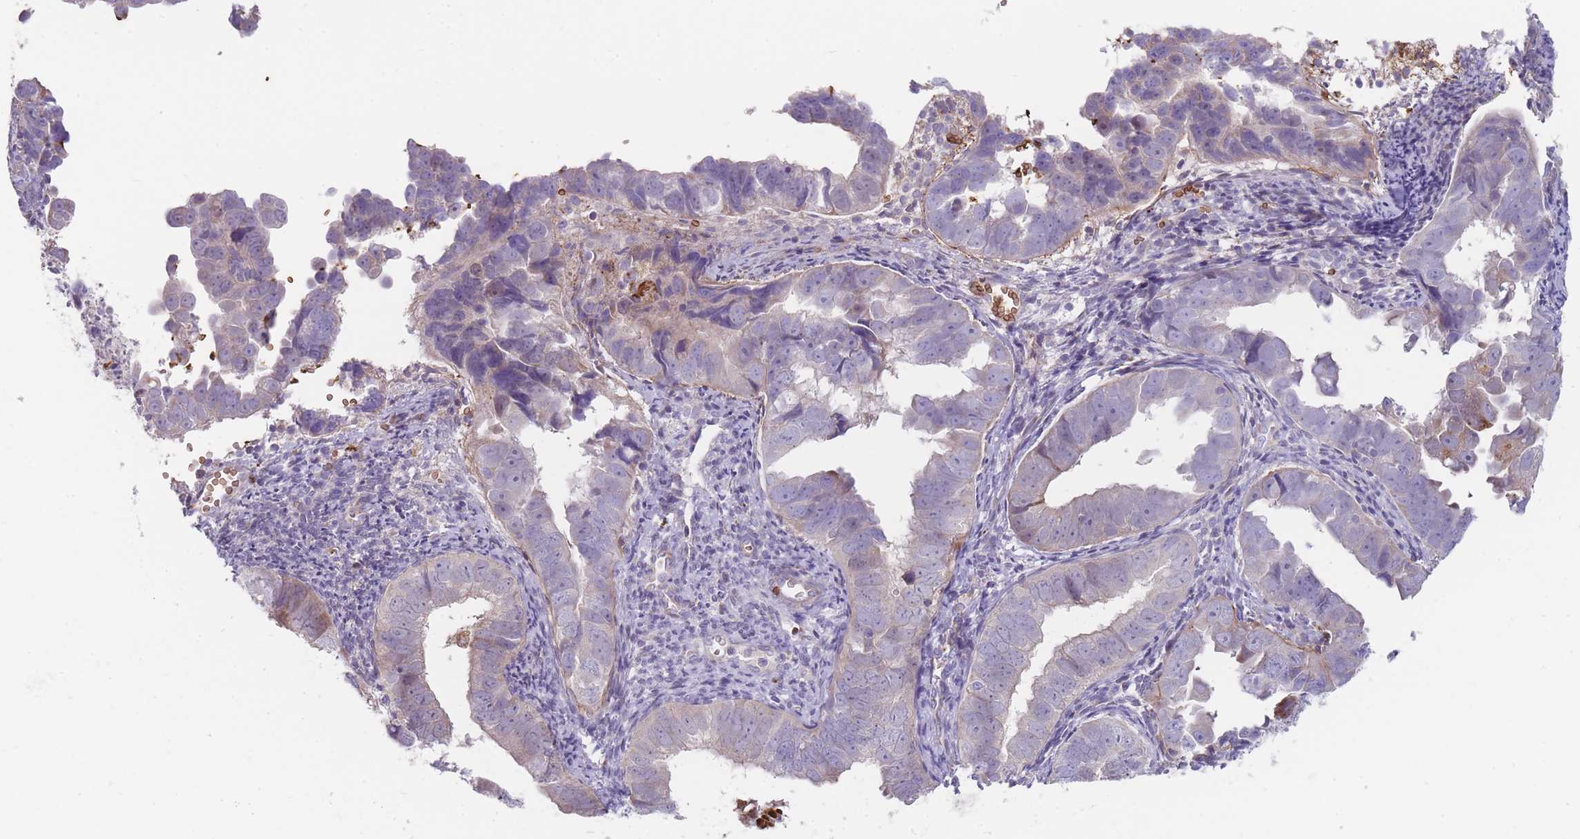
{"staining": {"intensity": "negative", "quantity": "none", "location": "none"}, "tissue": "endometrial cancer", "cell_type": "Tumor cells", "image_type": "cancer", "snomed": [{"axis": "morphology", "description": "Adenocarcinoma, NOS"}, {"axis": "topography", "description": "Endometrium"}], "caption": "Immunohistochemistry (IHC) histopathology image of human endometrial adenocarcinoma stained for a protein (brown), which displays no staining in tumor cells.", "gene": "SMPD4", "patient": {"sex": "female", "age": 75}}